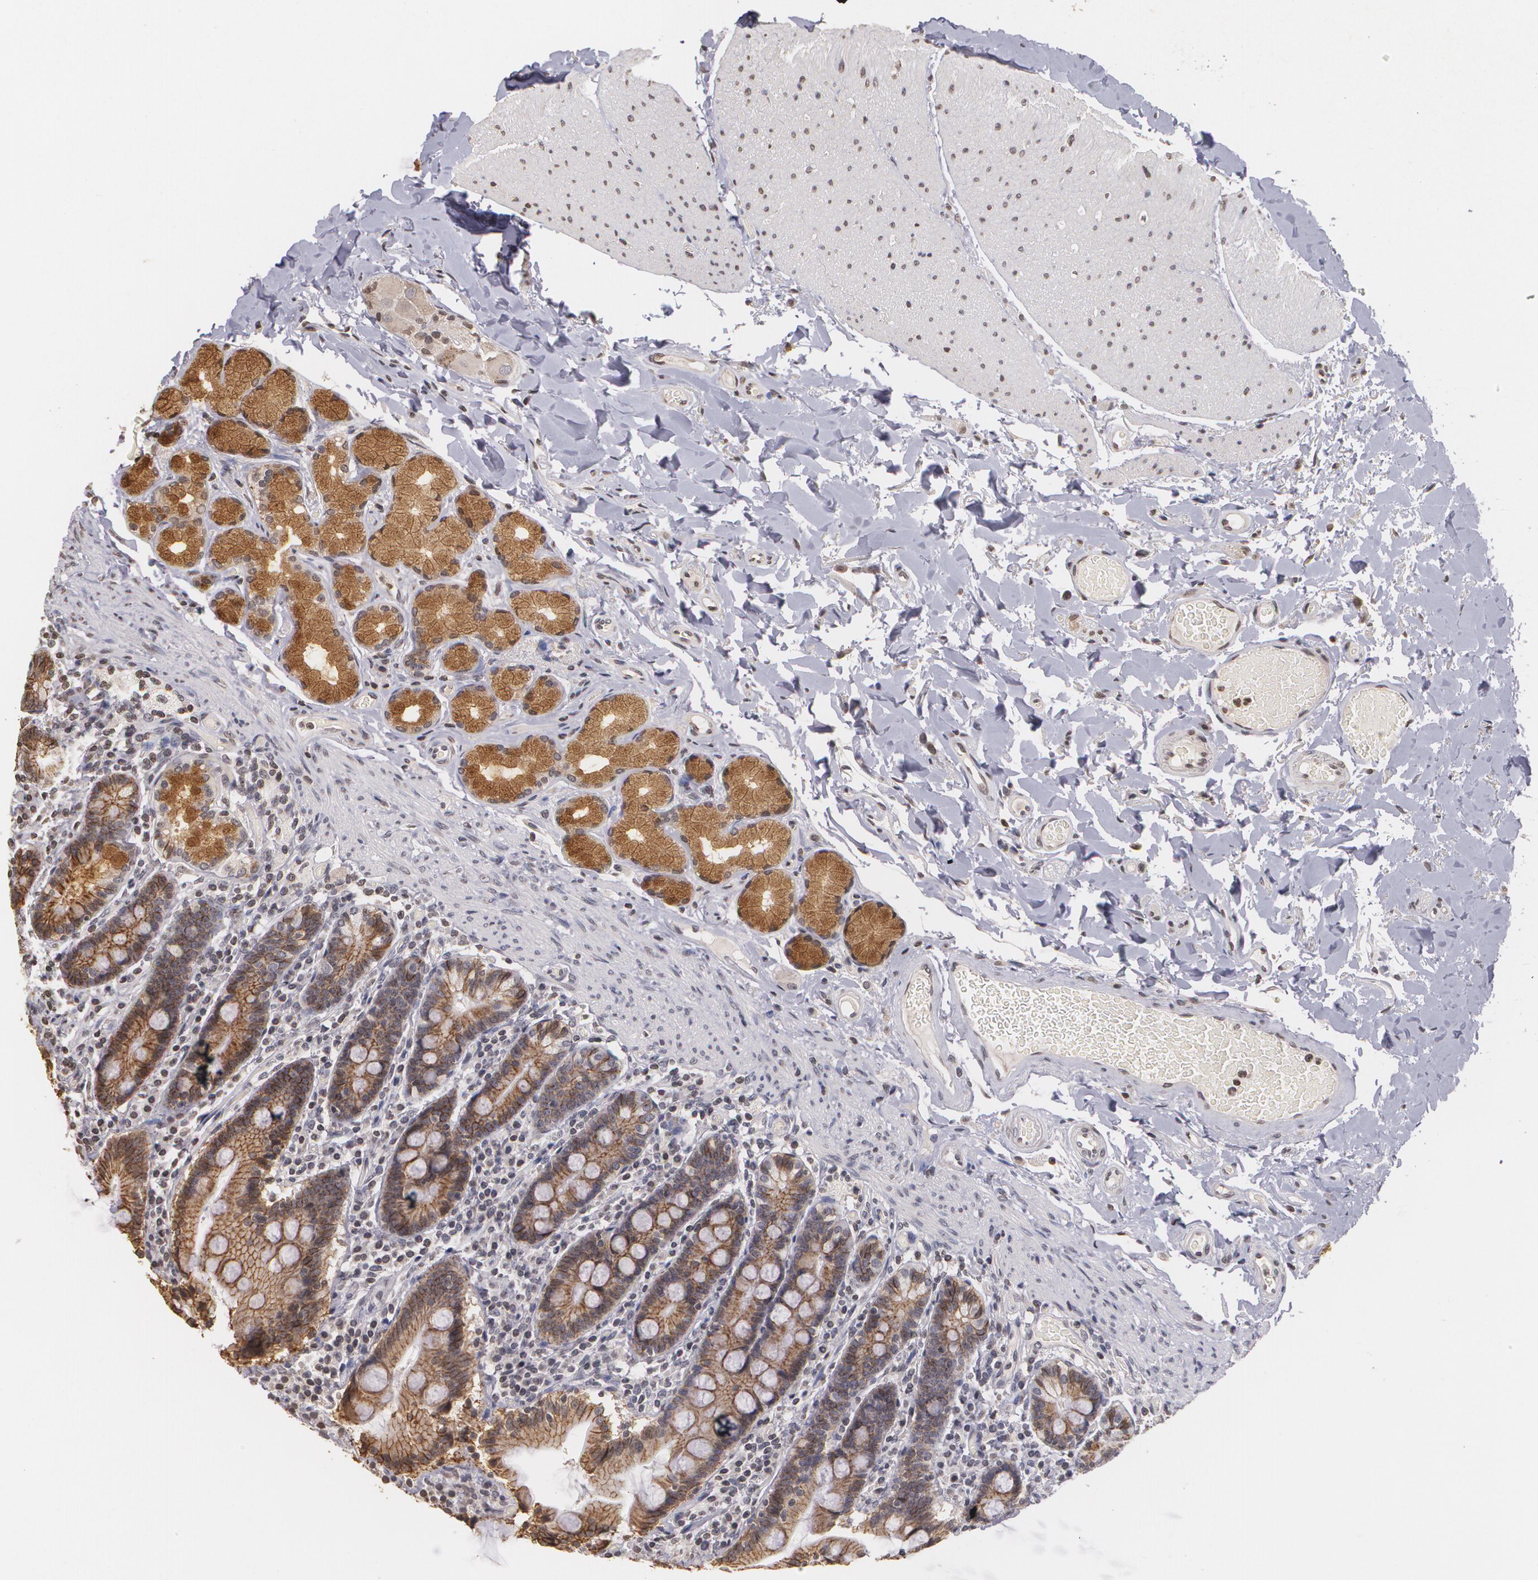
{"staining": {"intensity": "moderate", "quantity": "25%-75%", "location": "cytoplasmic/membranous"}, "tissue": "duodenum", "cell_type": "Glandular cells", "image_type": "normal", "snomed": [{"axis": "morphology", "description": "Normal tissue, NOS"}, {"axis": "topography", "description": "Duodenum"}], "caption": "A medium amount of moderate cytoplasmic/membranous staining is identified in about 25%-75% of glandular cells in normal duodenum. The staining was performed using DAB to visualize the protein expression in brown, while the nuclei were stained in blue with hematoxylin (Magnification: 20x).", "gene": "THRB", "patient": {"sex": "male", "age": 73}}